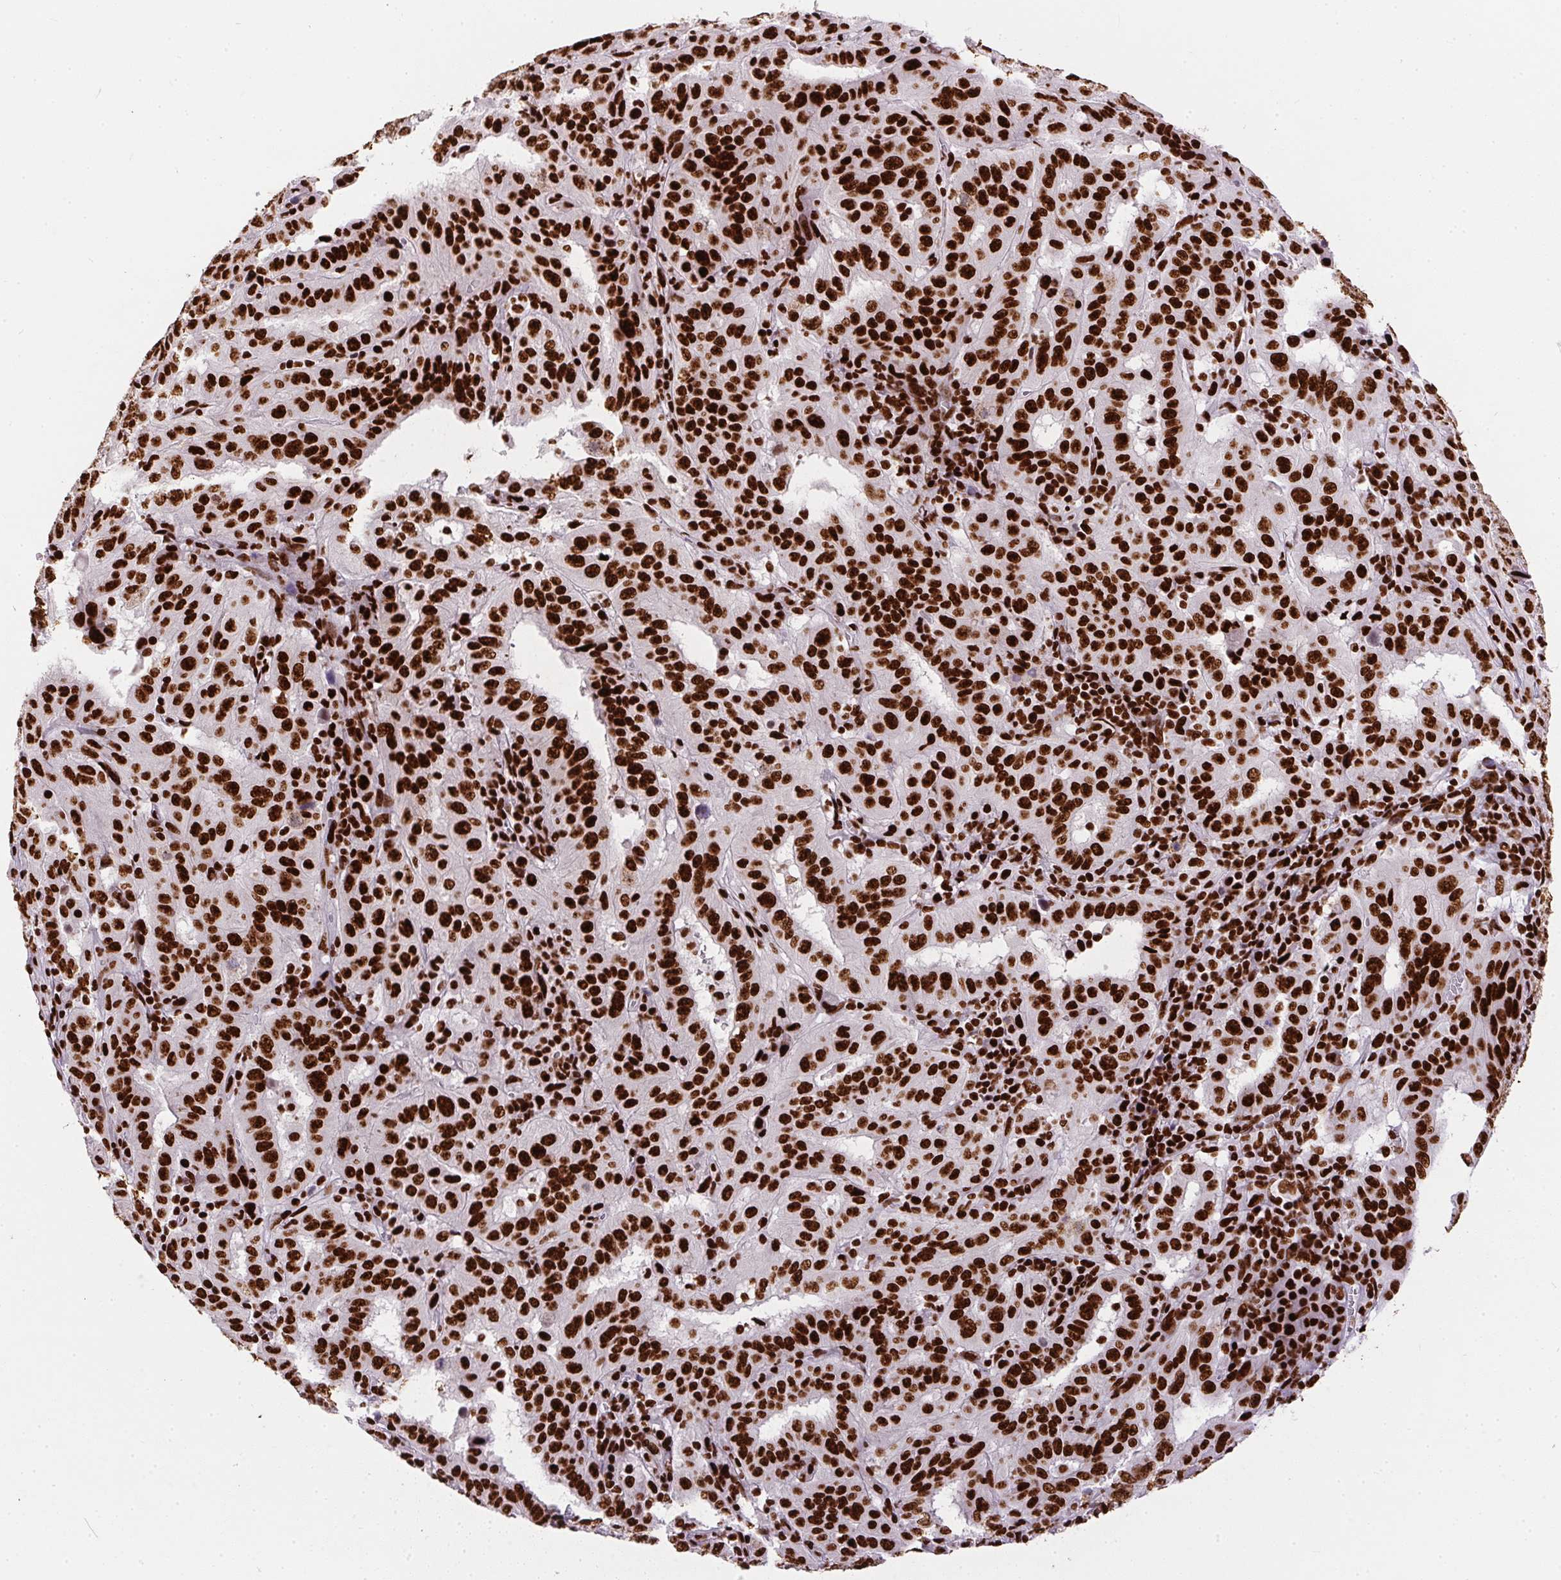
{"staining": {"intensity": "strong", "quantity": ">75%", "location": "nuclear"}, "tissue": "pancreatic cancer", "cell_type": "Tumor cells", "image_type": "cancer", "snomed": [{"axis": "morphology", "description": "Adenocarcinoma, NOS"}, {"axis": "topography", "description": "Pancreas"}], "caption": "Pancreatic cancer (adenocarcinoma) tissue displays strong nuclear positivity in about >75% of tumor cells, visualized by immunohistochemistry.", "gene": "PAGE3", "patient": {"sex": "male", "age": 63}}